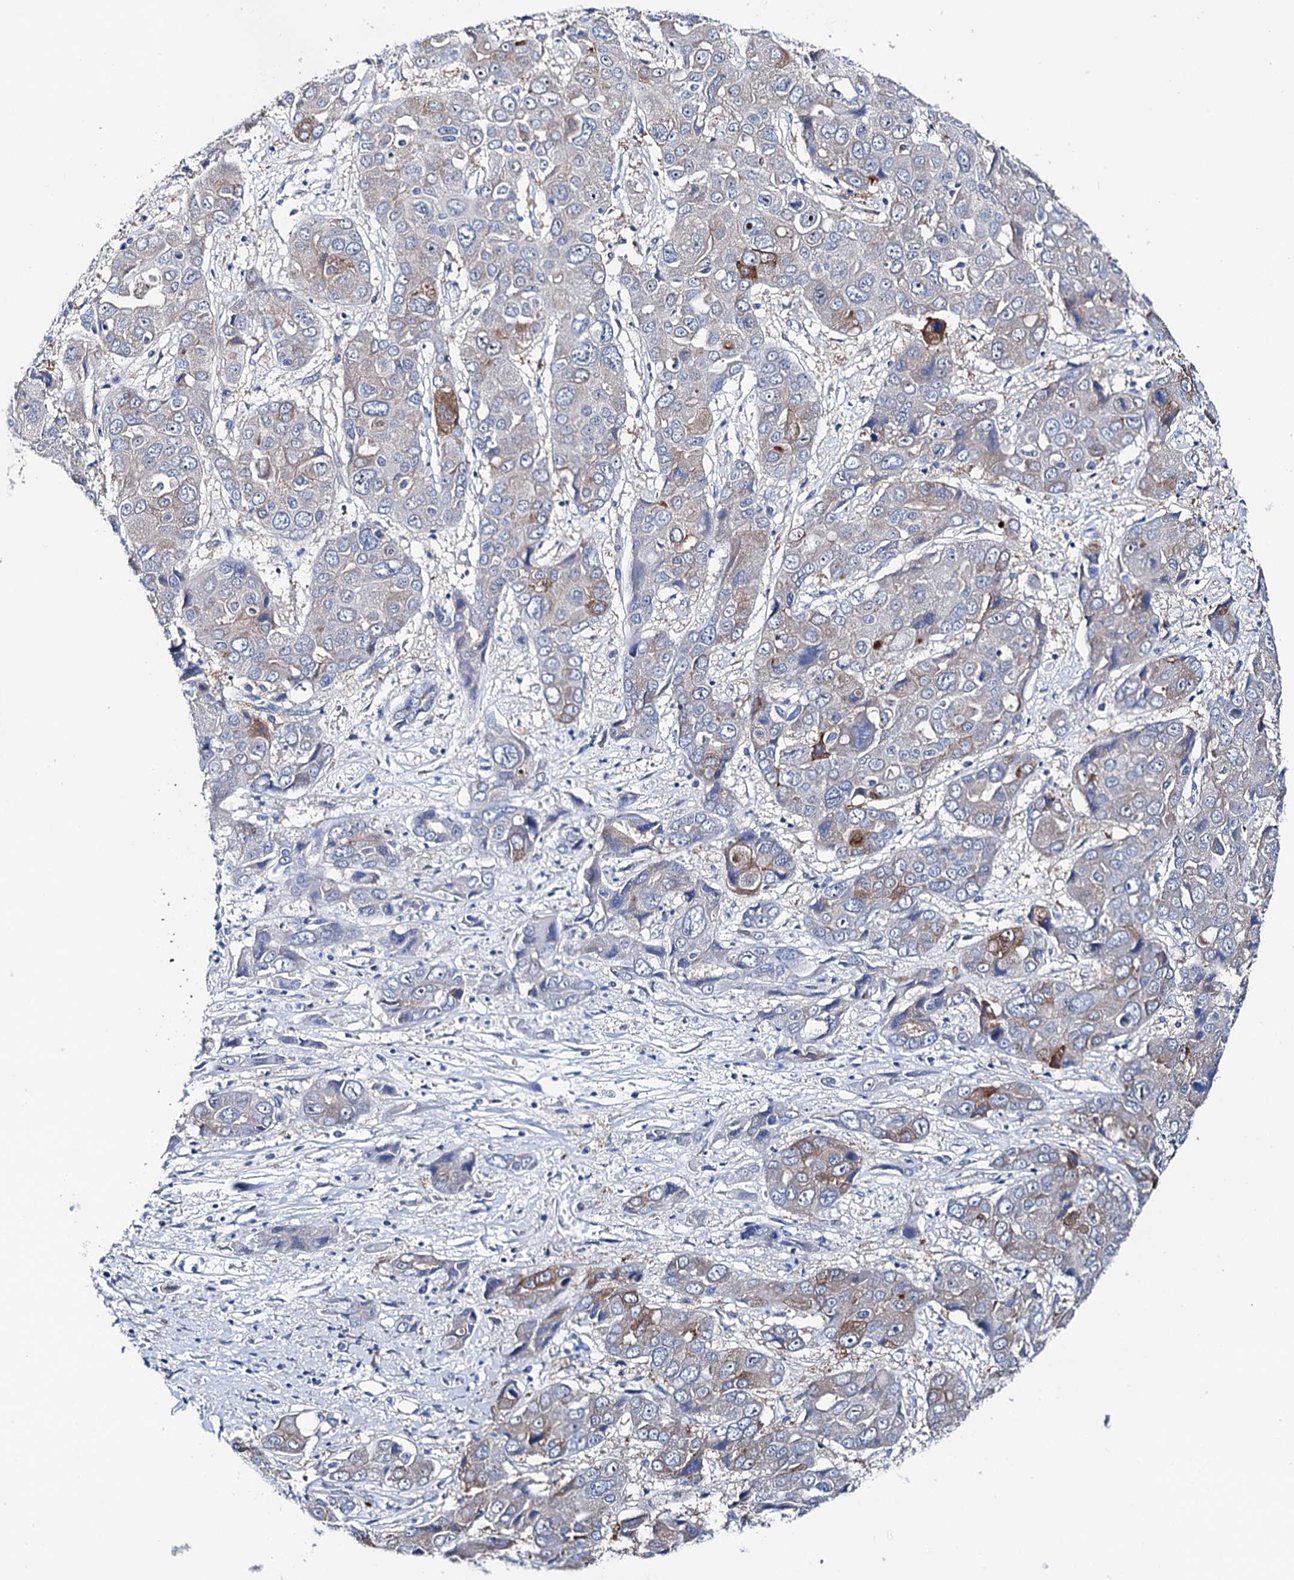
{"staining": {"intensity": "moderate", "quantity": "<25%", "location": "cytoplasmic/membranous"}, "tissue": "liver cancer", "cell_type": "Tumor cells", "image_type": "cancer", "snomed": [{"axis": "morphology", "description": "Cholangiocarcinoma"}, {"axis": "topography", "description": "Liver"}], "caption": "Liver cancer stained with a protein marker demonstrates moderate staining in tumor cells.", "gene": "SHROOM1", "patient": {"sex": "male", "age": 67}}